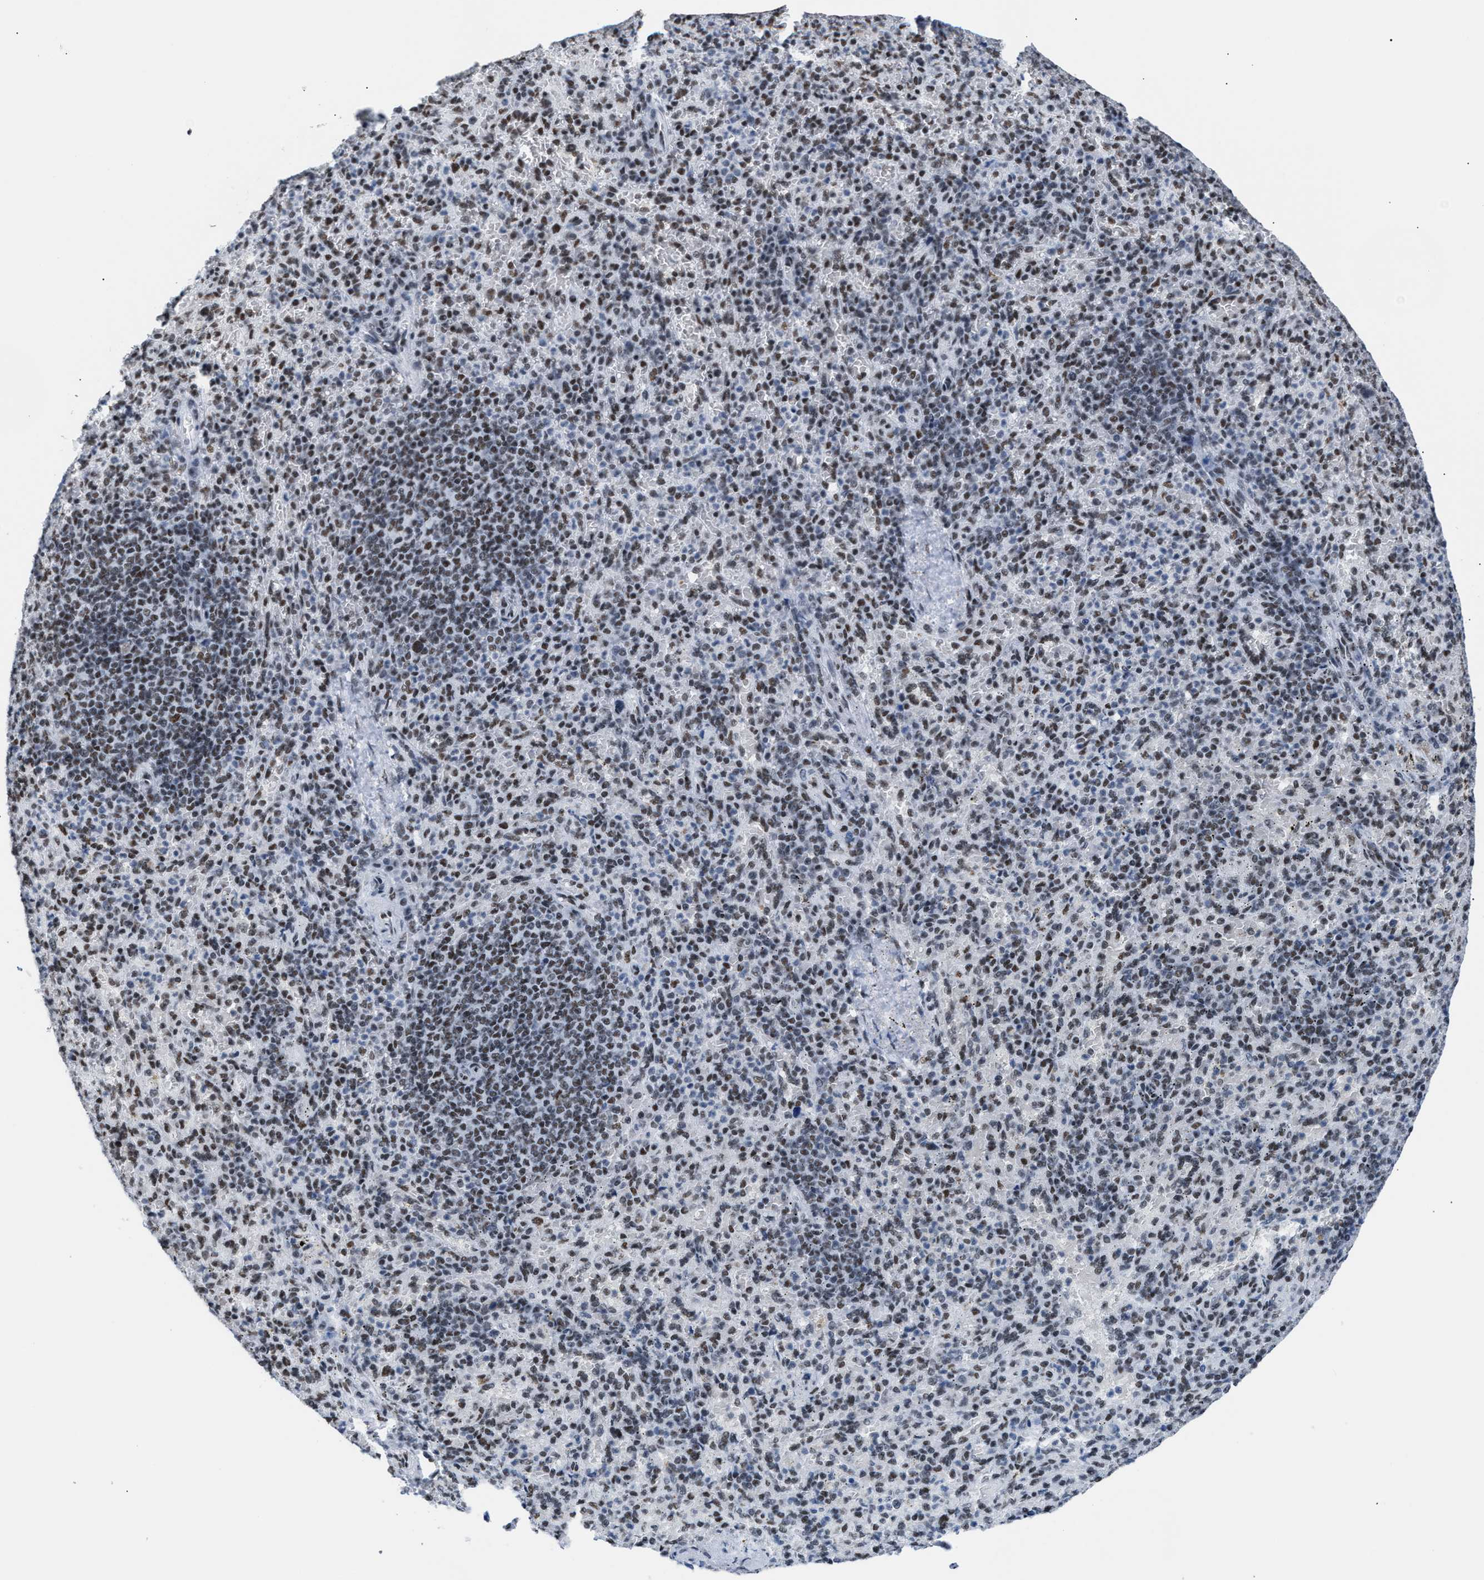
{"staining": {"intensity": "moderate", "quantity": ">75%", "location": "nuclear"}, "tissue": "spleen", "cell_type": "Cells in red pulp", "image_type": "normal", "snomed": [{"axis": "morphology", "description": "Normal tissue, NOS"}, {"axis": "topography", "description": "Spleen"}], "caption": "A high-resolution image shows IHC staining of benign spleen, which demonstrates moderate nuclear staining in approximately >75% of cells in red pulp. Nuclei are stained in blue.", "gene": "CCAR2", "patient": {"sex": "female", "age": 74}}